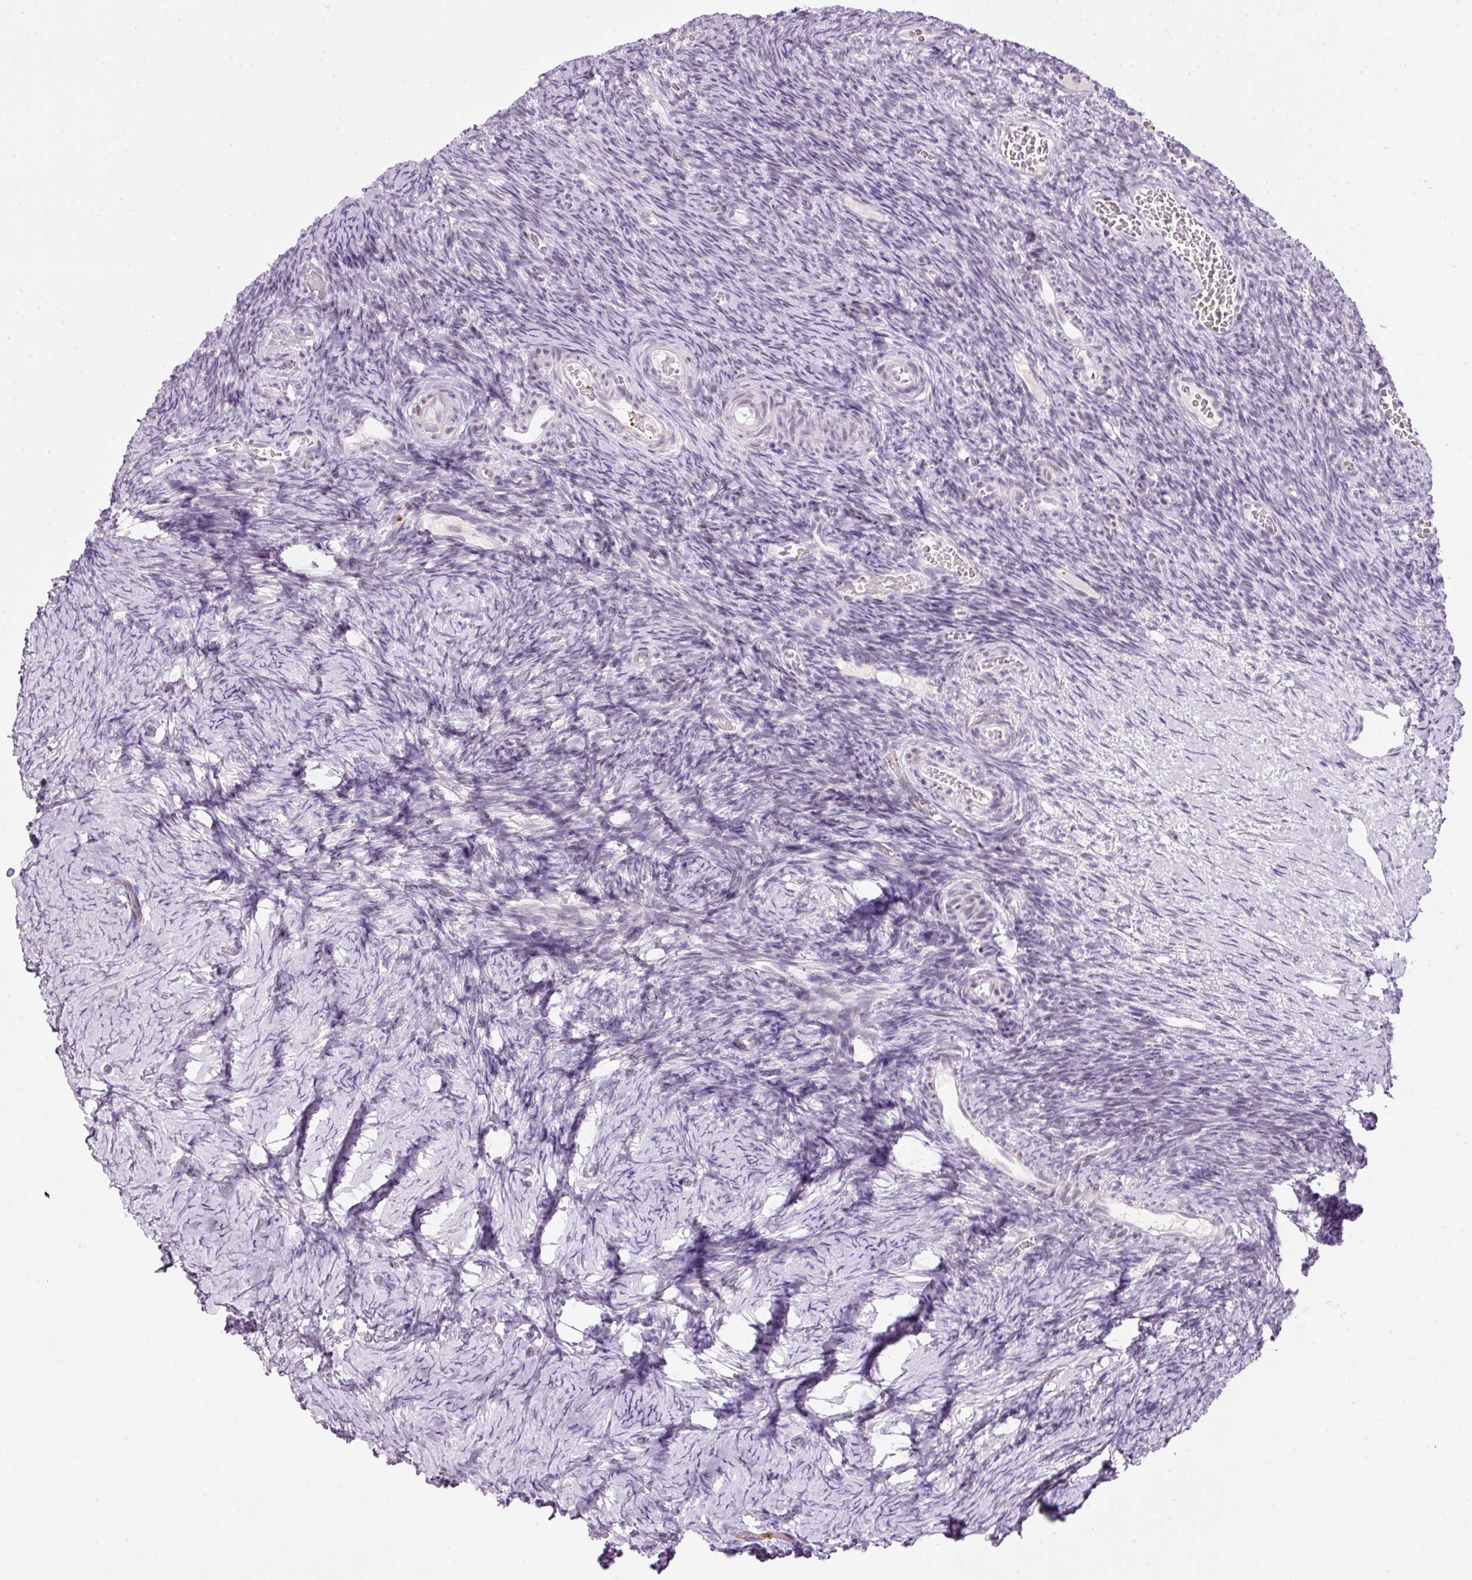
{"staining": {"intensity": "negative", "quantity": "none", "location": "none"}, "tissue": "ovary", "cell_type": "Ovarian stroma cells", "image_type": "normal", "snomed": [{"axis": "morphology", "description": "Normal tissue, NOS"}, {"axis": "topography", "description": "Ovary"}], "caption": "A photomicrograph of human ovary is negative for staining in ovarian stroma cells. Nuclei are stained in blue.", "gene": "SRC", "patient": {"sex": "female", "age": 39}}